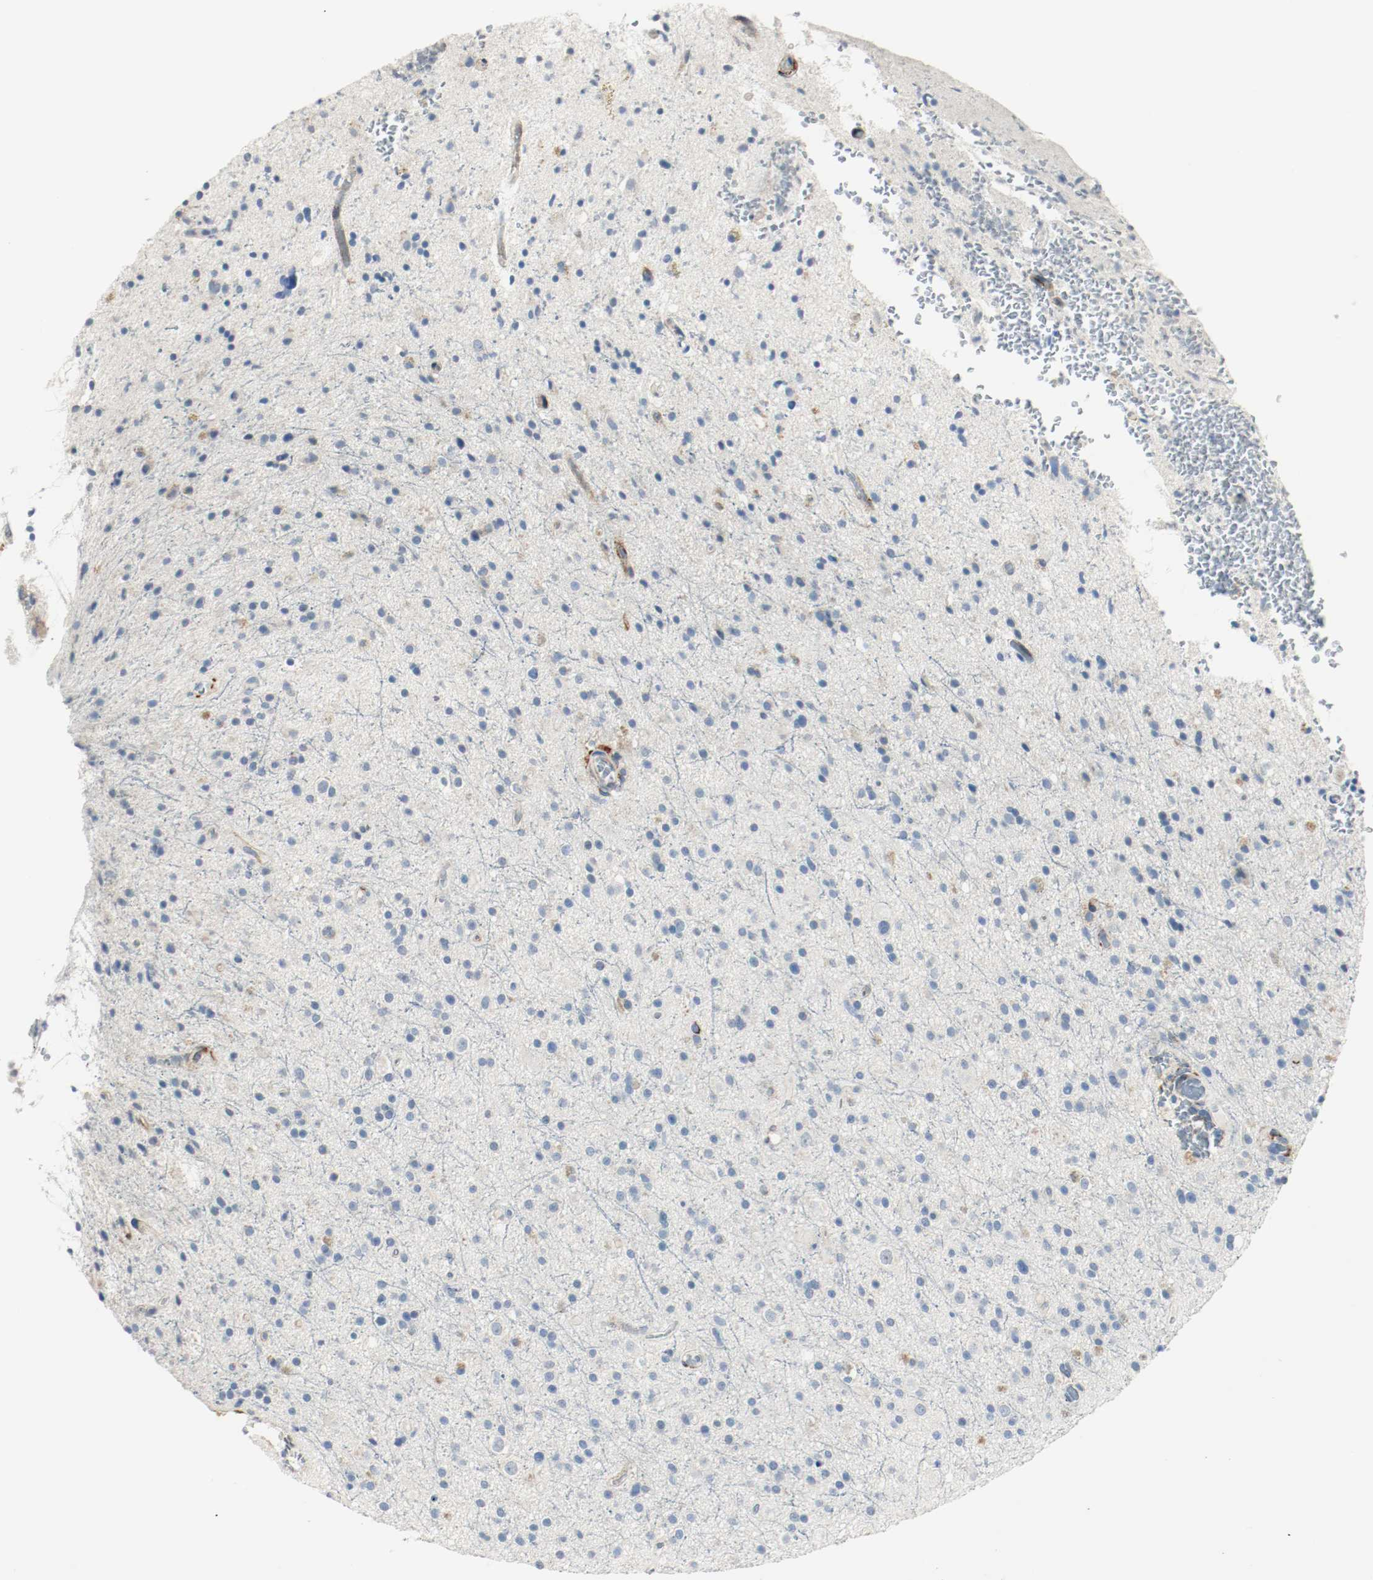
{"staining": {"intensity": "negative", "quantity": "none", "location": "none"}, "tissue": "glioma", "cell_type": "Tumor cells", "image_type": "cancer", "snomed": [{"axis": "morphology", "description": "Glioma, malignant, High grade"}, {"axis": "topography", "description": "Brain"}], "caption": "Micrograph shows no significant protein staining in tumor cells of high-grade glioma (malignant). (Immunohistochemistry (ihc), brightfield microscopy, high magnification).", "gene": "LAMB1", "patient": {"sex": "male", "age": 33}}